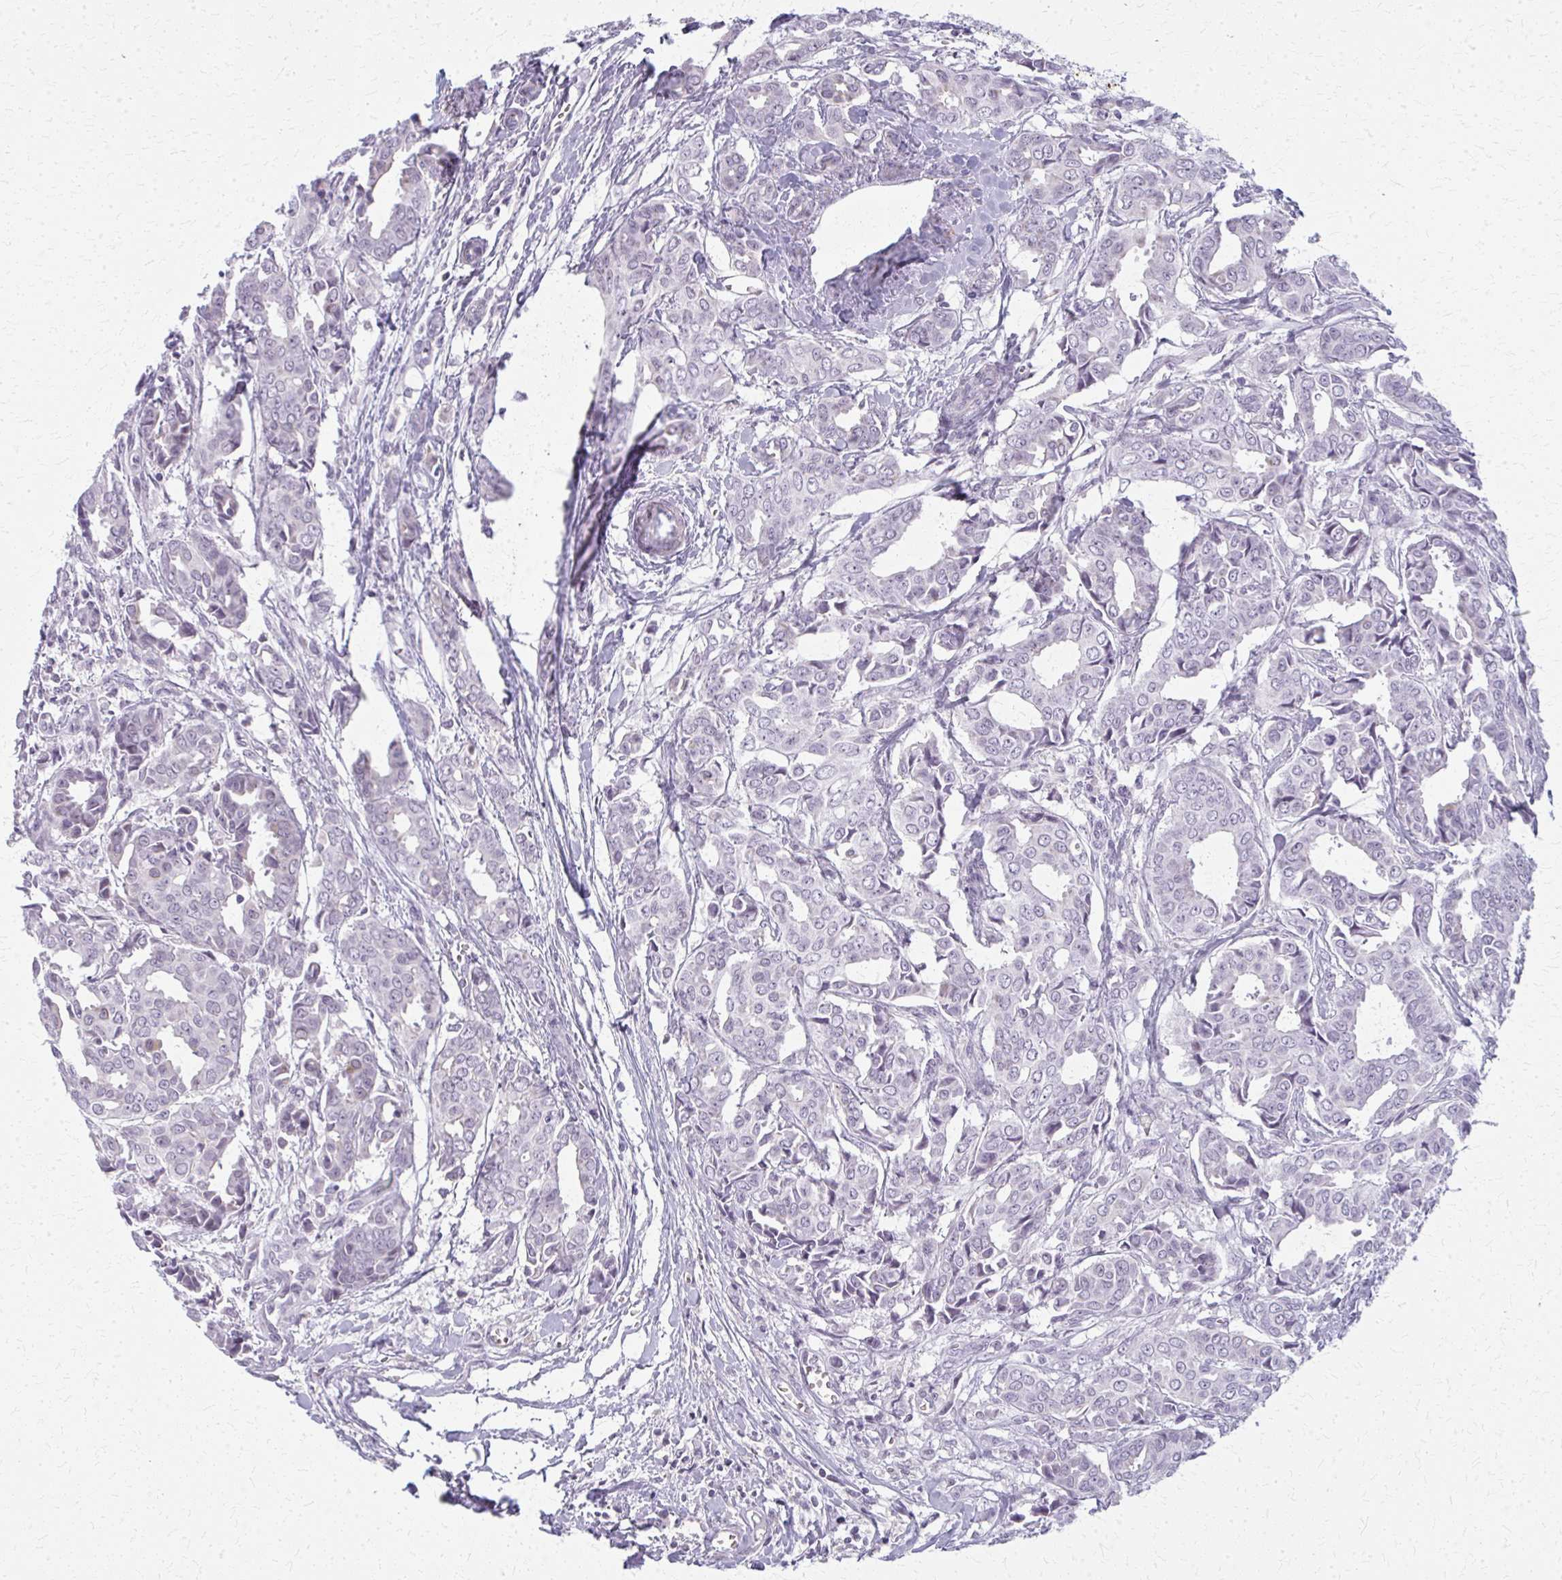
{"staining": {"intensity": "negative", "quantity": "none", "location": "none"}, "tissue": "breast cancer", "cell_type": "Tumor cells", "image_type": "cancer", "snomed": [{"axis": "morphology", "description": "Duct carcinoma"}, {"axis": "topography", "description": "Breast"}], "caption": "High power microscopy histopathology image of an immunohistochemistry micrograph of breast cancer, revealing no significant expression in tumor cells. The staining was performed using DAB (3,3'-diaminobenzidine) to visualize the protein expression in brown, while the nuclei were stained in blue with hematoxylin (Magnification: 20x).", "gene": "CASQ2", "patient": {"sex": "female", "age": 45}}